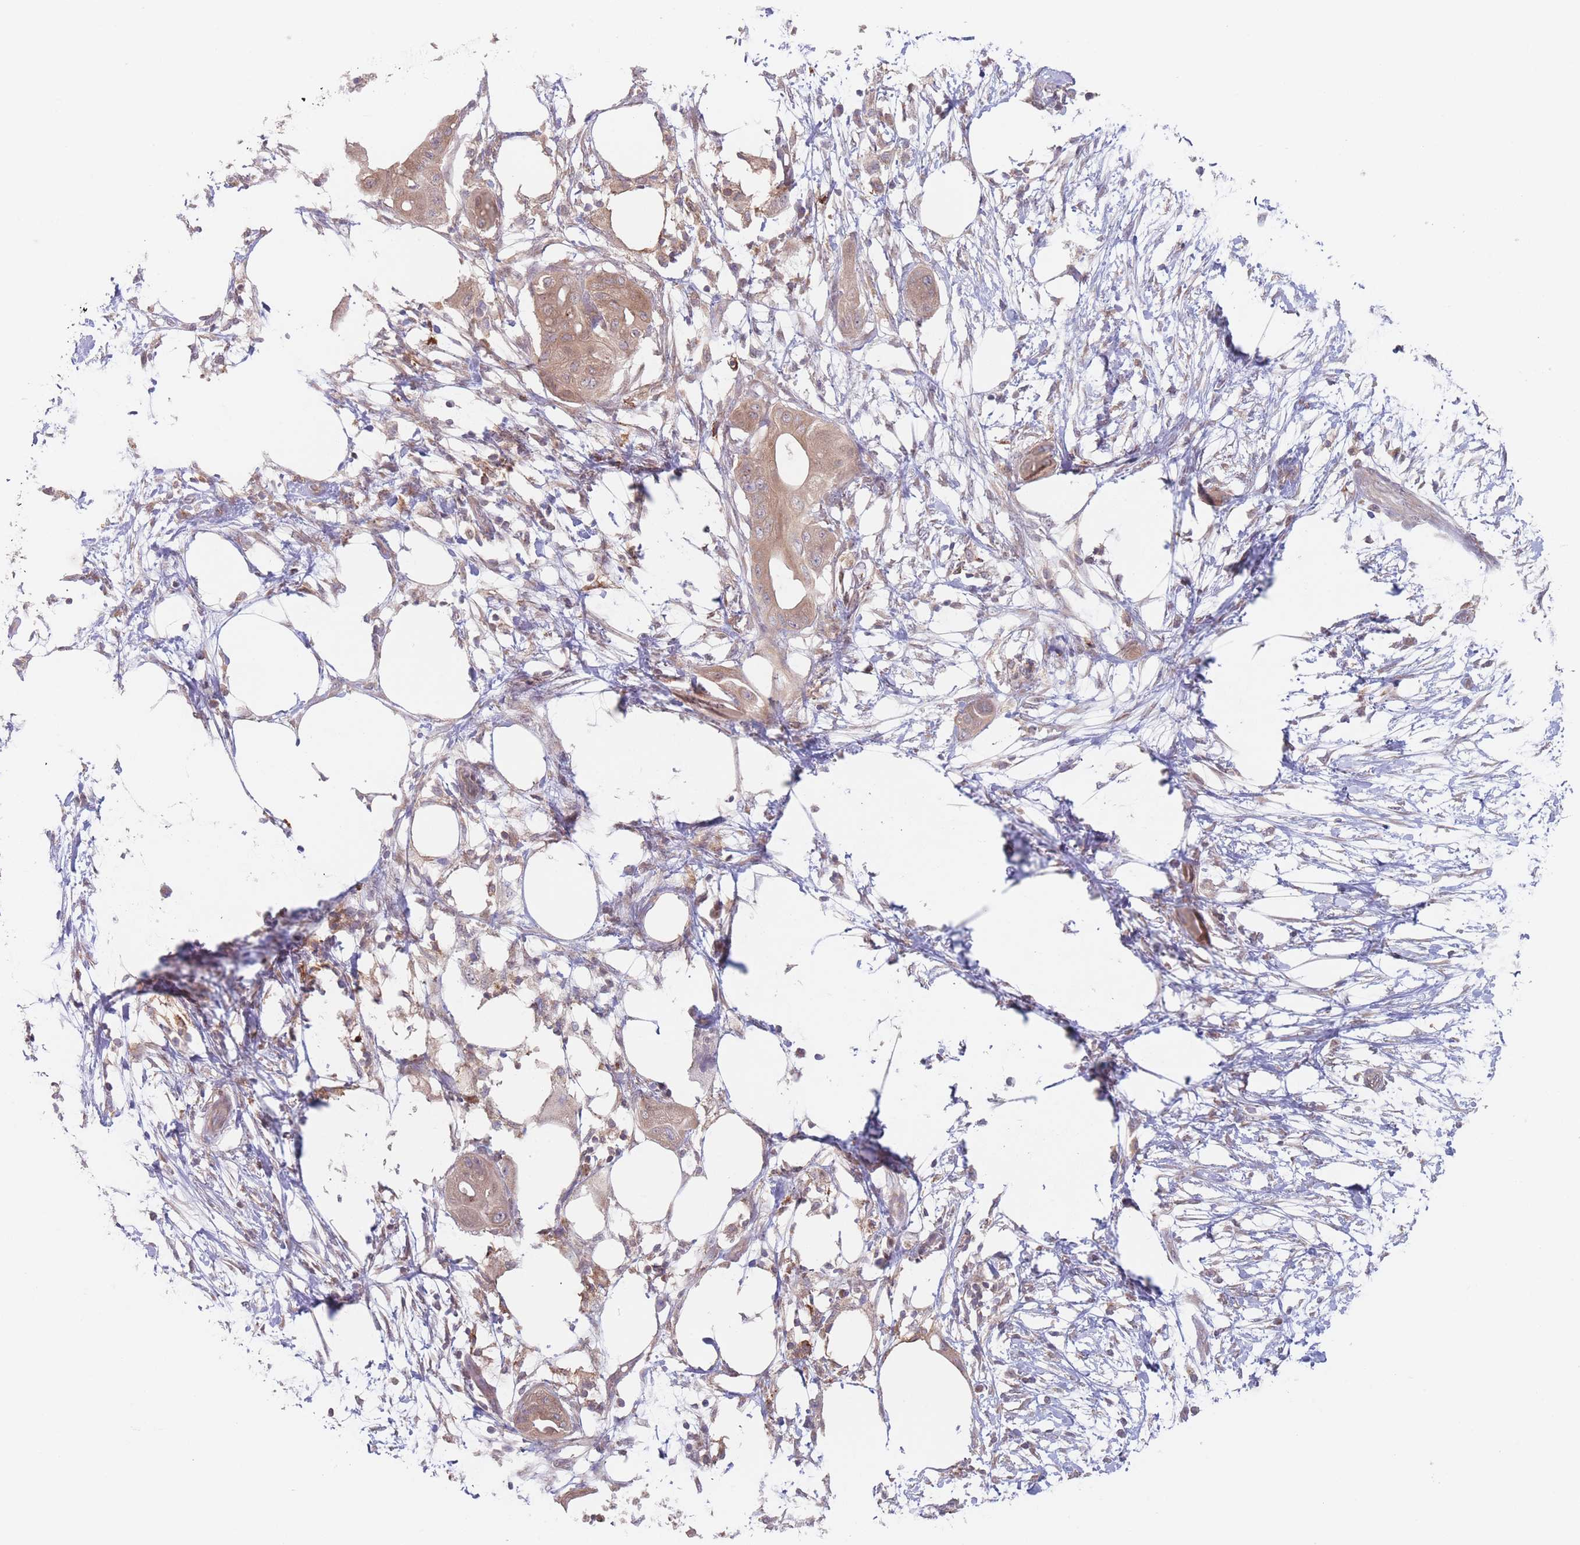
{"staining": {"intensity": "moderate", "quantity": ">75%", "location": "cytoplasmic/membranous"}, "tissue": "pancreatic cancer", "cell_type": "Tumor cells", "image_type": "cancer", "snomed": [{"axis": "morphology", "description": "Adenocarcinoma, NOS"}, {"axis": "topography", "description": "Pancreas"}], "caption": "Adenocarcinoma (pancreatic) tissue displays moderate cytoplasmic/membranous staining in approximately >75% of tumor cells", "gene": "PPM1A", "patient": {"sex": "male", "age": 68}}